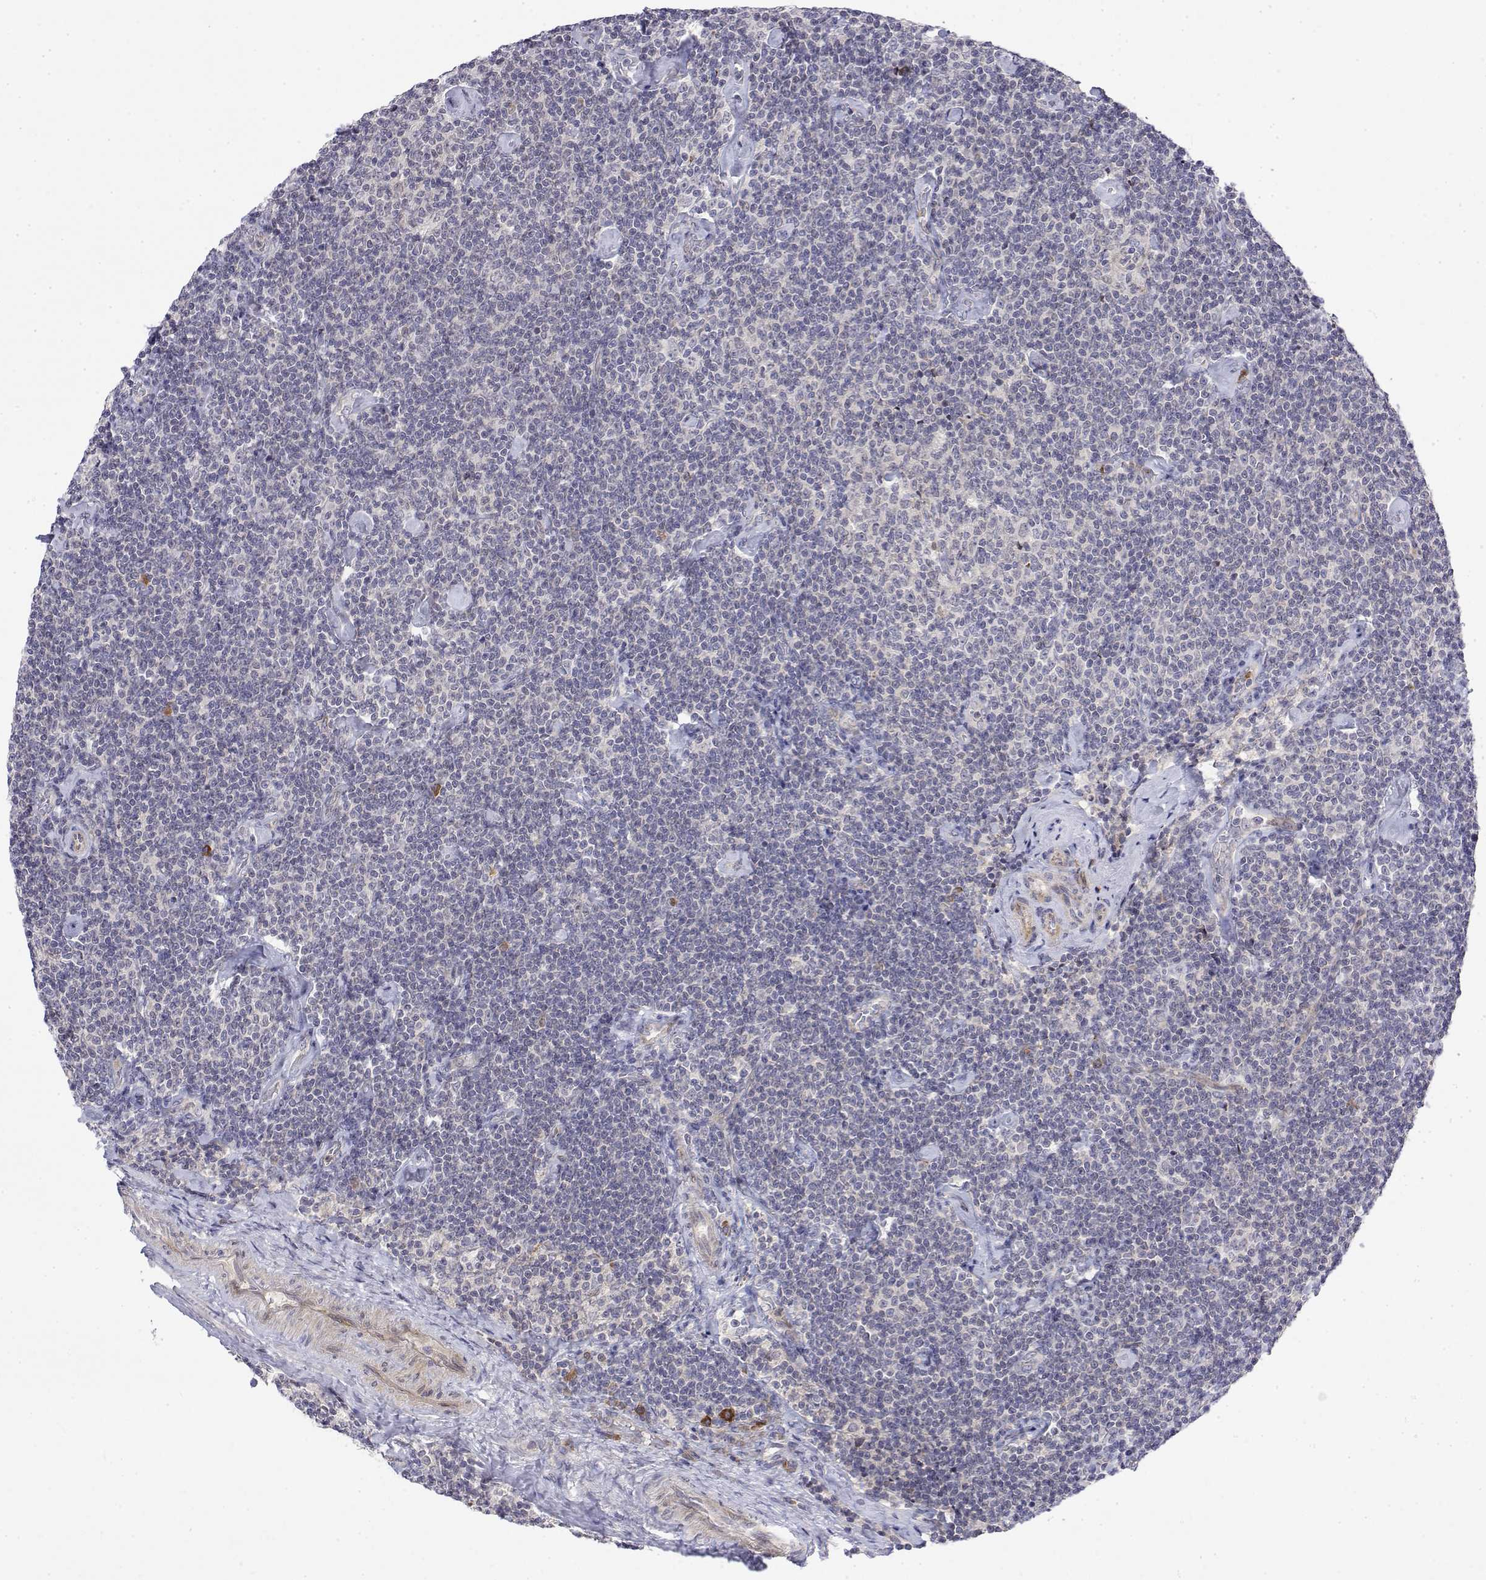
{"staining": {"intensity": "negative", "quantity": "none", "location": "none"}, "tissue": "lymphoma", "cell_type": "Tumor cells", "image_type": "cancer", "snomed": [{"axis": "morphology", "description": "Malignant lymphoma, non-Hodgkin's type, Low grade"}, {"axis": "topography", "description": "Lymph node"}], "caption": "Protein analysis of lymphoma reveals no significant positivity in tumor cells.", "gene": "IGFBP4", "patient": {"sex": "male", "age": 81}}